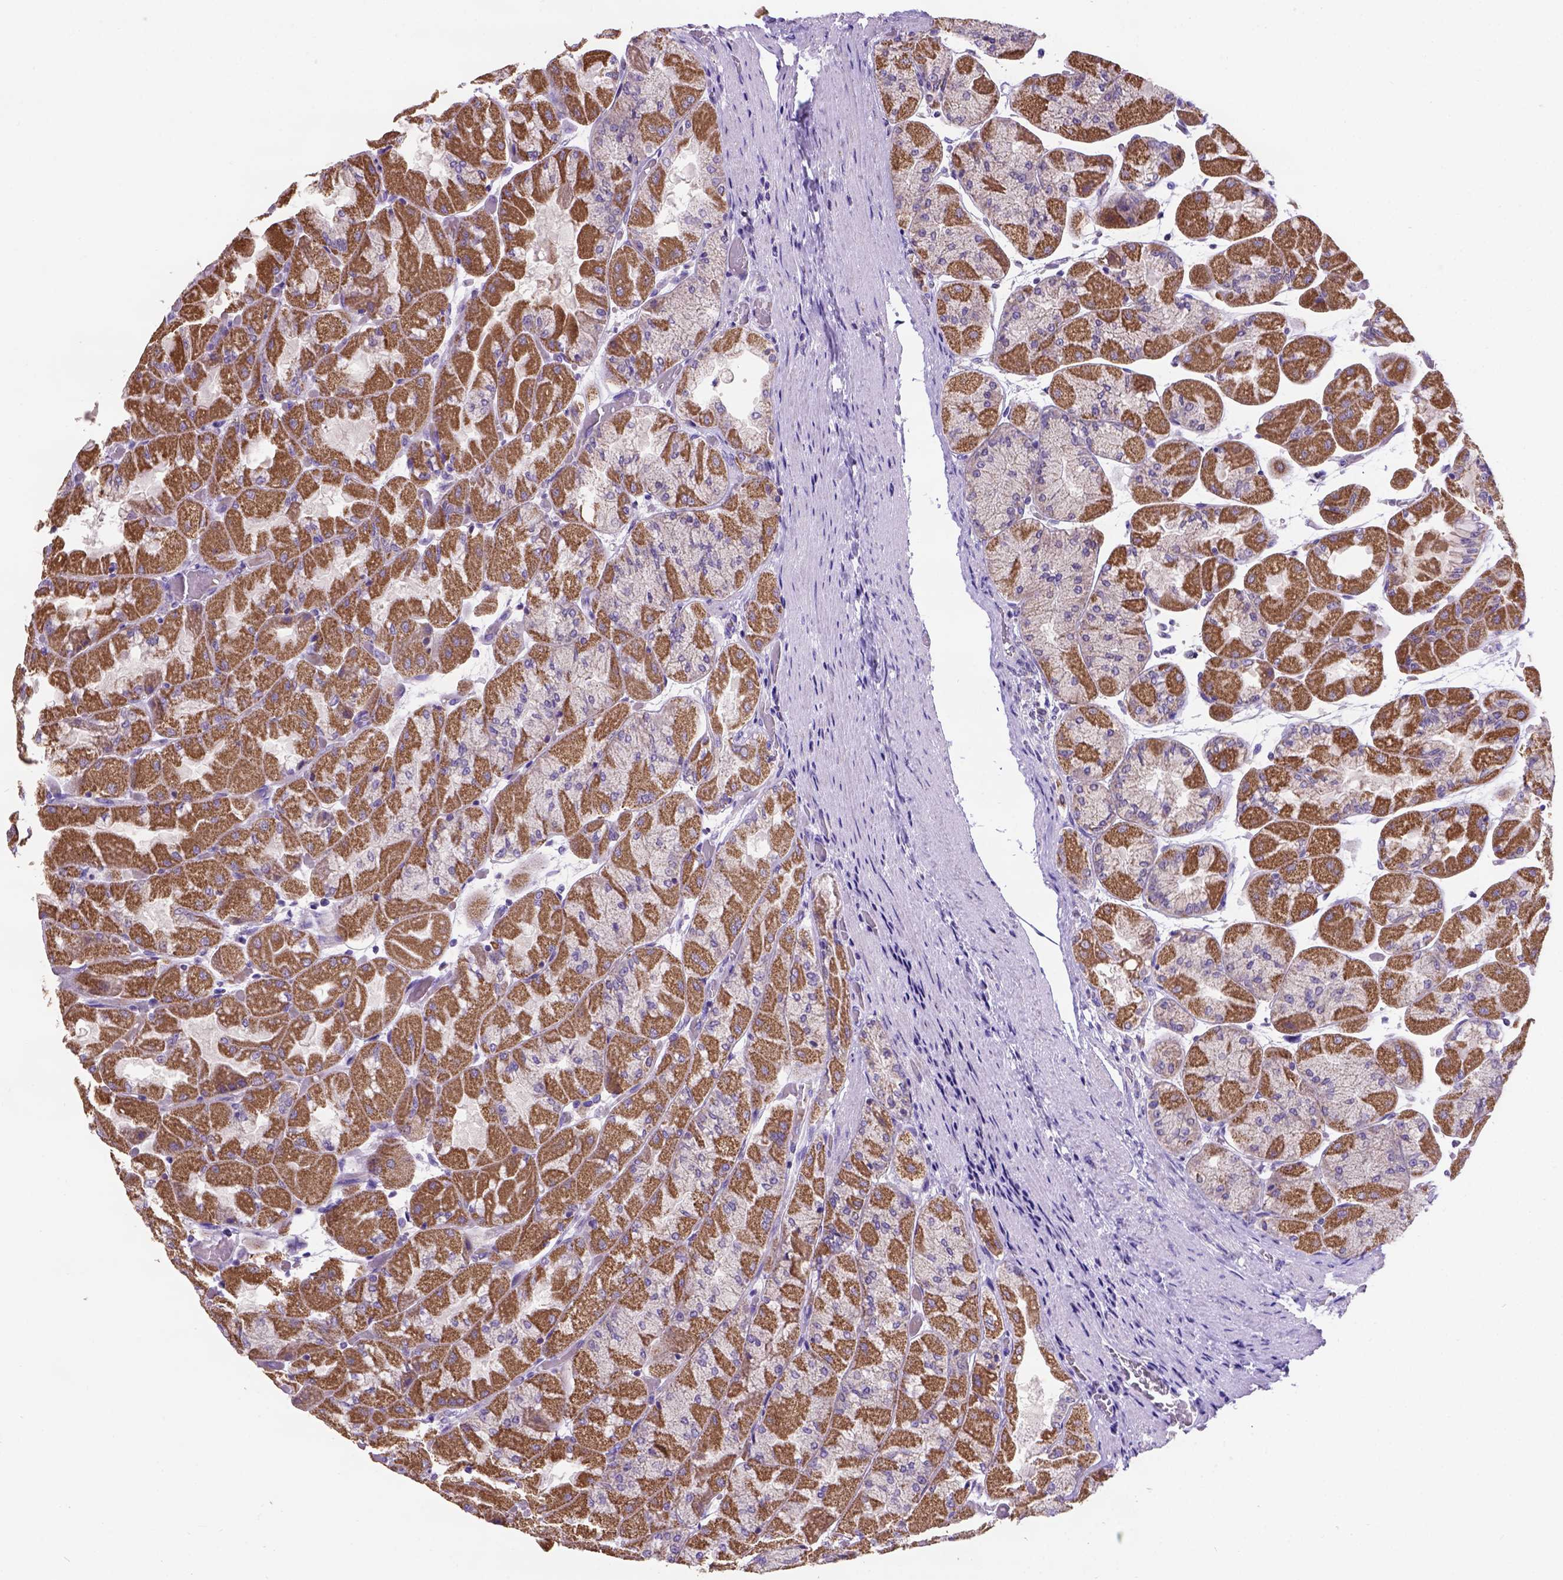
{"staining": {"intensity": "moderate", "quantity": "25%-75%", "location": "cytoplasmic/membranous"}, "tissue": "stomach", "cell_type": "Glandular cells", "image_type": "normal", "snomed": [{"axis": "morphology", "description": "Normal tissue, NOS"}, {"axis": "topography", "description": "Stomach"}], "caption": "Glandular cells exhibit medium levels of moderate cytoplasmic/membranous expression in about 25%-75% of cells in benign stomach.", "gene": "L2HGDH", "patient": {"sex": "female", "age": 61}}